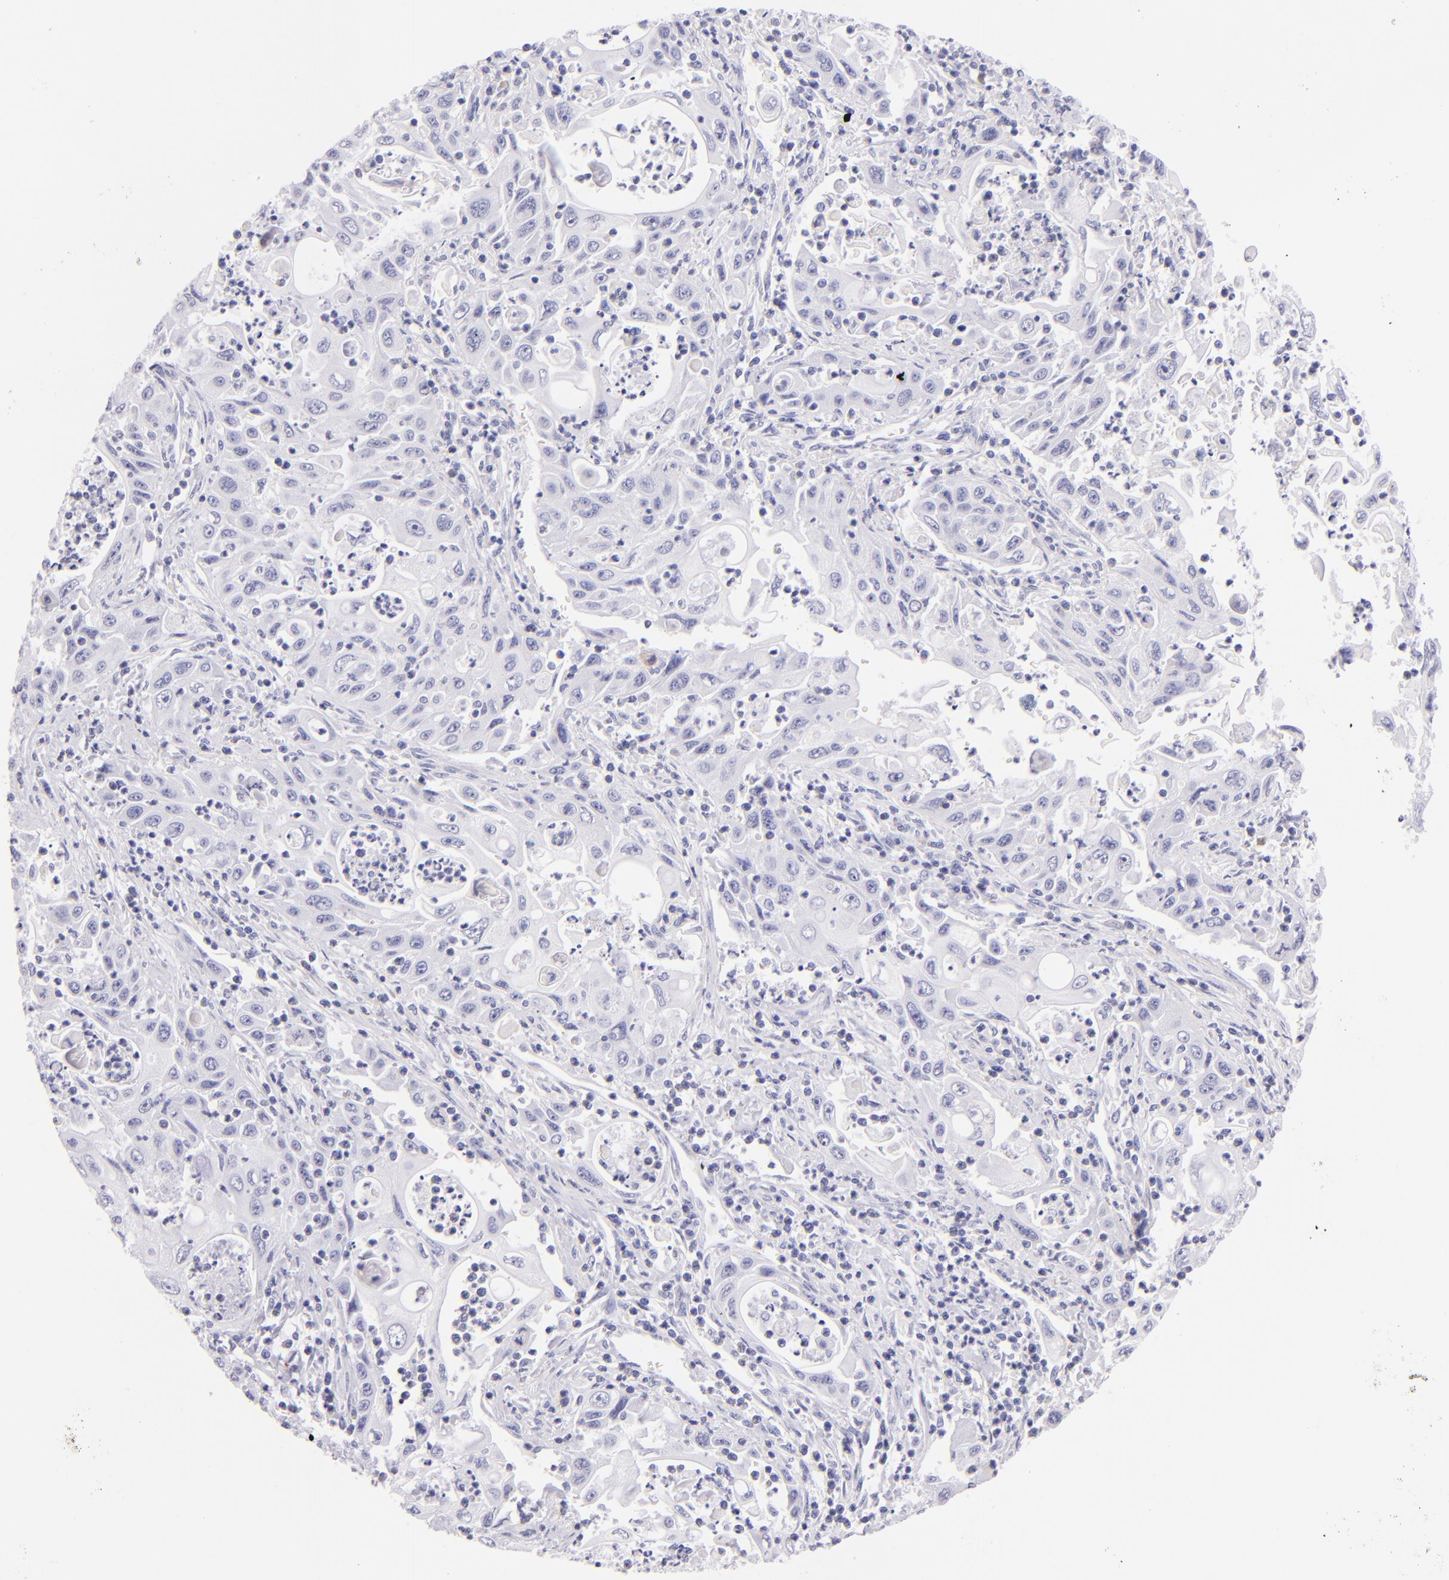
{"staining": {"intensity": "negative", "quantity": "none", "location": "none"}, "tissue": "pancreatic cancer", "cell_type": "Tumor cells", "image_type": "cancer", "snomed": [{"axis": "morphology", "description": "Adenocarcinoma, NOS"}, {"axis": "topography", "description": "Pancreas"}], "caption": "DAB immunohistochemical staining of pancreatic cancer (adenocarcinoma) reveals no significant expression in tumor cells. (DAB (3,3'-diaminobenzidine) immunohistochemistry, high magnification).", "gene": "SDC1", "patient": {"sex": "male", "age": 70}}